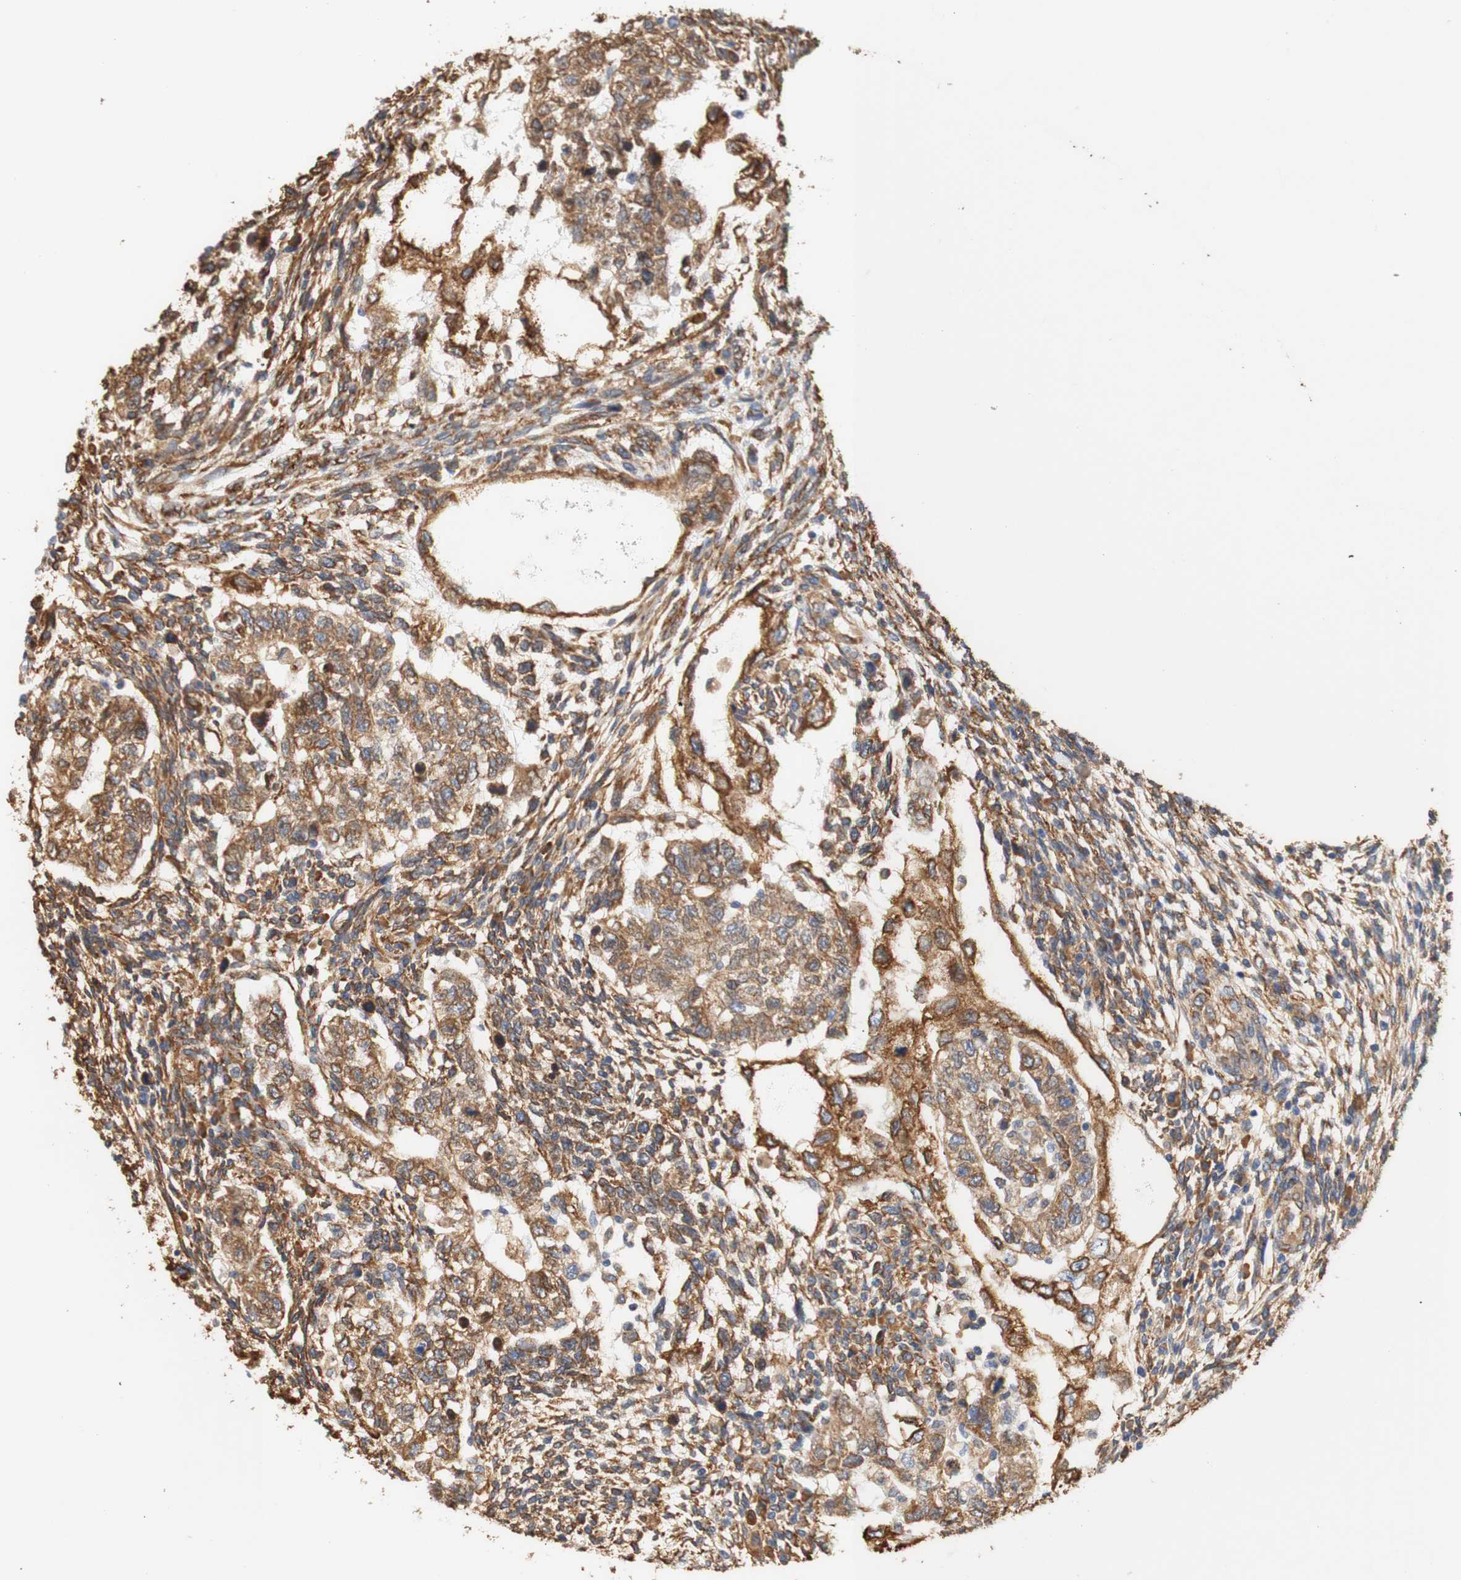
{"staining": {"intensity": "moderate", "quantity": ">75%", "location": "cytoplasmic/membranous"}, "tissue": "testis cancer", "cell_type": "Tumor cells", "image_type": "cancer", "snomed": [{"axis": "morphology", "description": "Normal tissue, NOS"}, {"axis": "morphology", "description": "Carcinoma, Embryonal, NOS"}, {"axis": "topography", "description": "Testis"}], "caption": "Tumor cells reveal medium levels of moderate cytoplasmic/membranous expression in about >75% of cells in human testis cancer (embryonal carcinoma).", "gene": "EIF2AK4", "patient": {"sex": "male", "age": 36}}